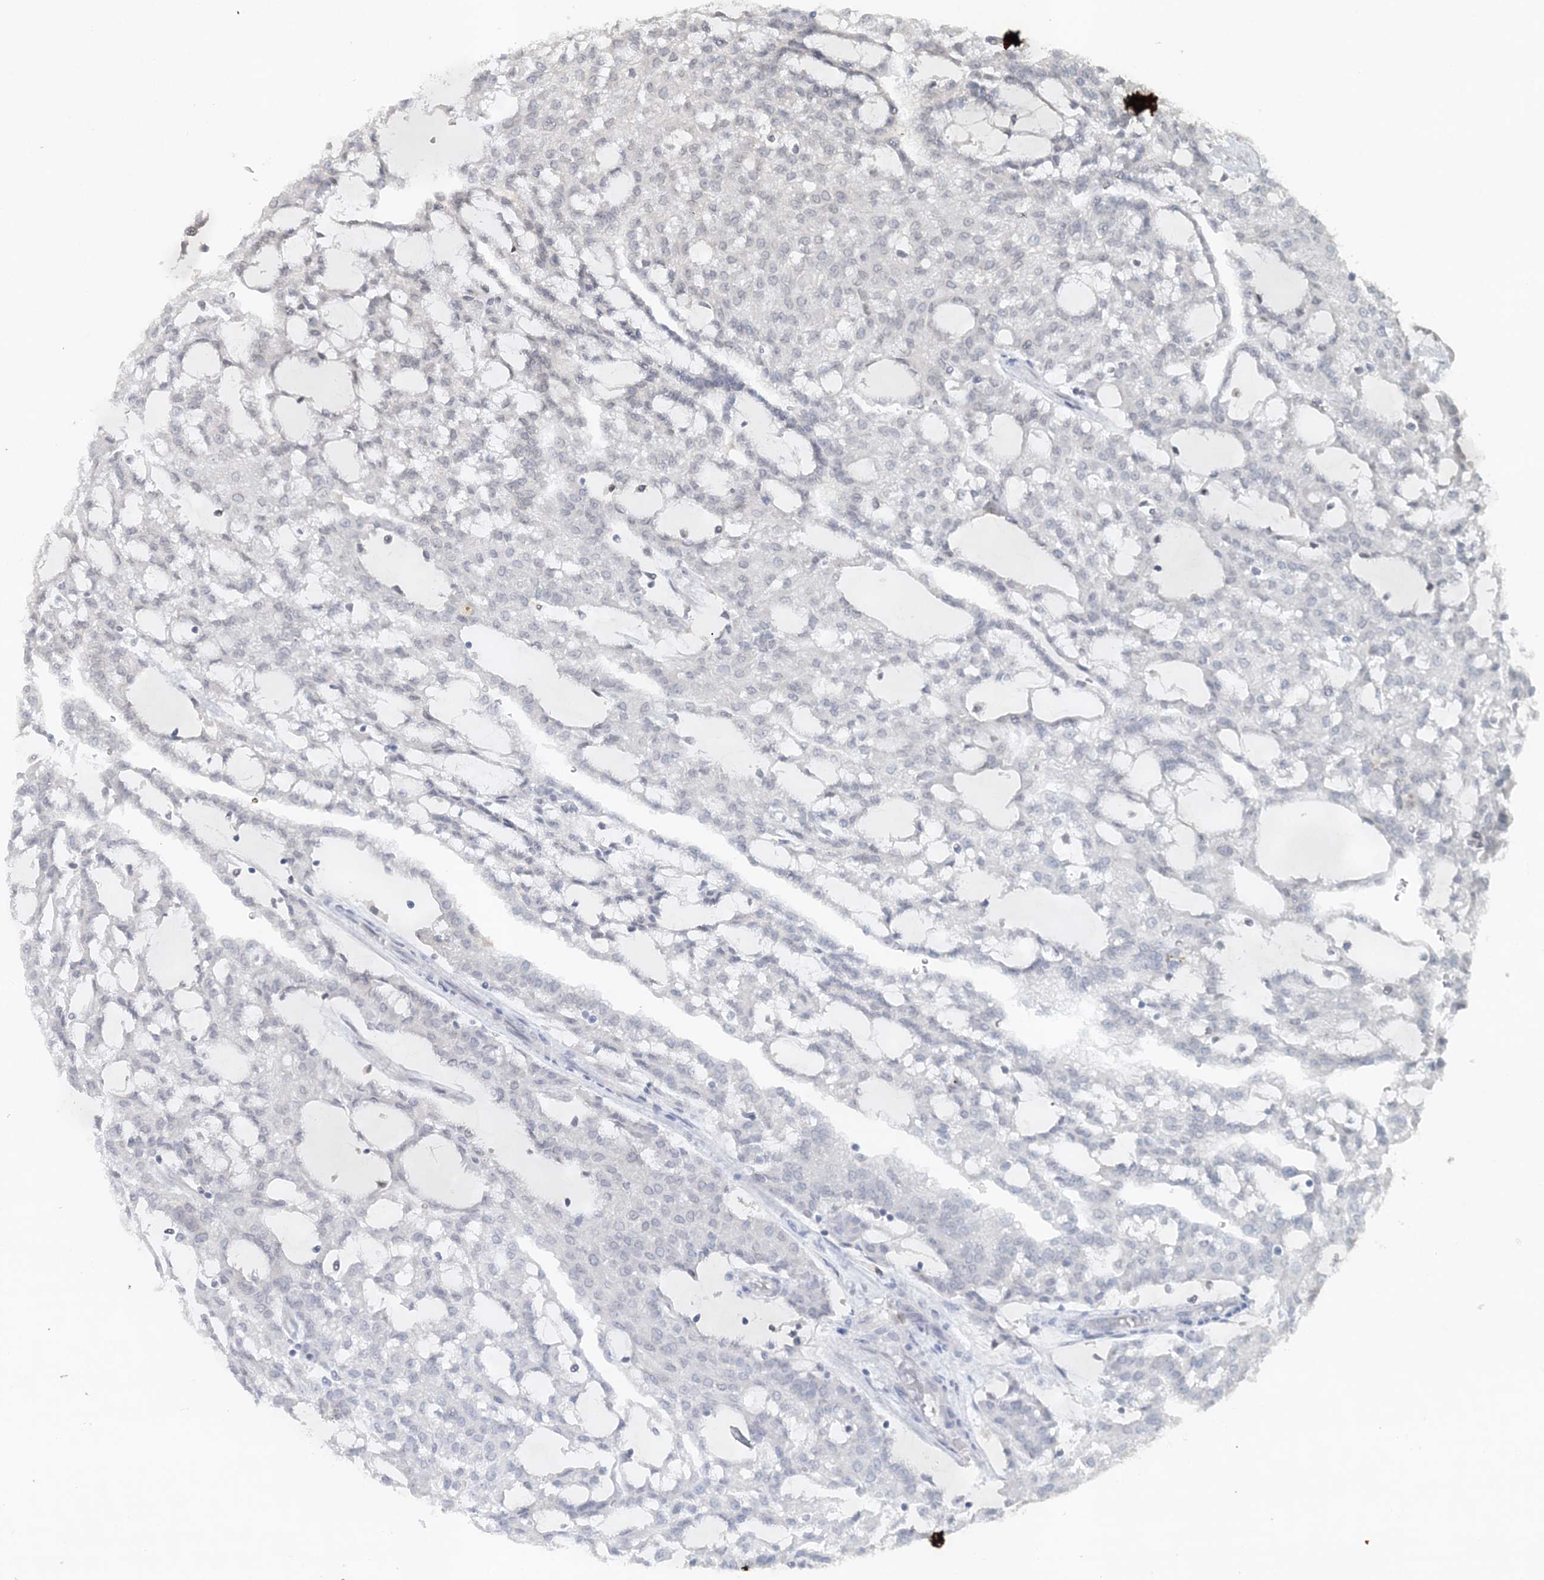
{"staining": {"intensity": "negative", "quantity": "none", "location": "none"}, "tissue": "renal cancer", "cell_type": "Tumor cells", "image_type": "cancer", "snomed": [{"axis": "morphology", "description": "Adenocarcinoma, NOS"}, {"axis": "topography", "description": "Kidney"}], "caption": "Tumor cells are negative for brown protein staining in renal adenocarcinoma.", "gene": "NUP54", "patient": {"sex": "male", "age": 63}}